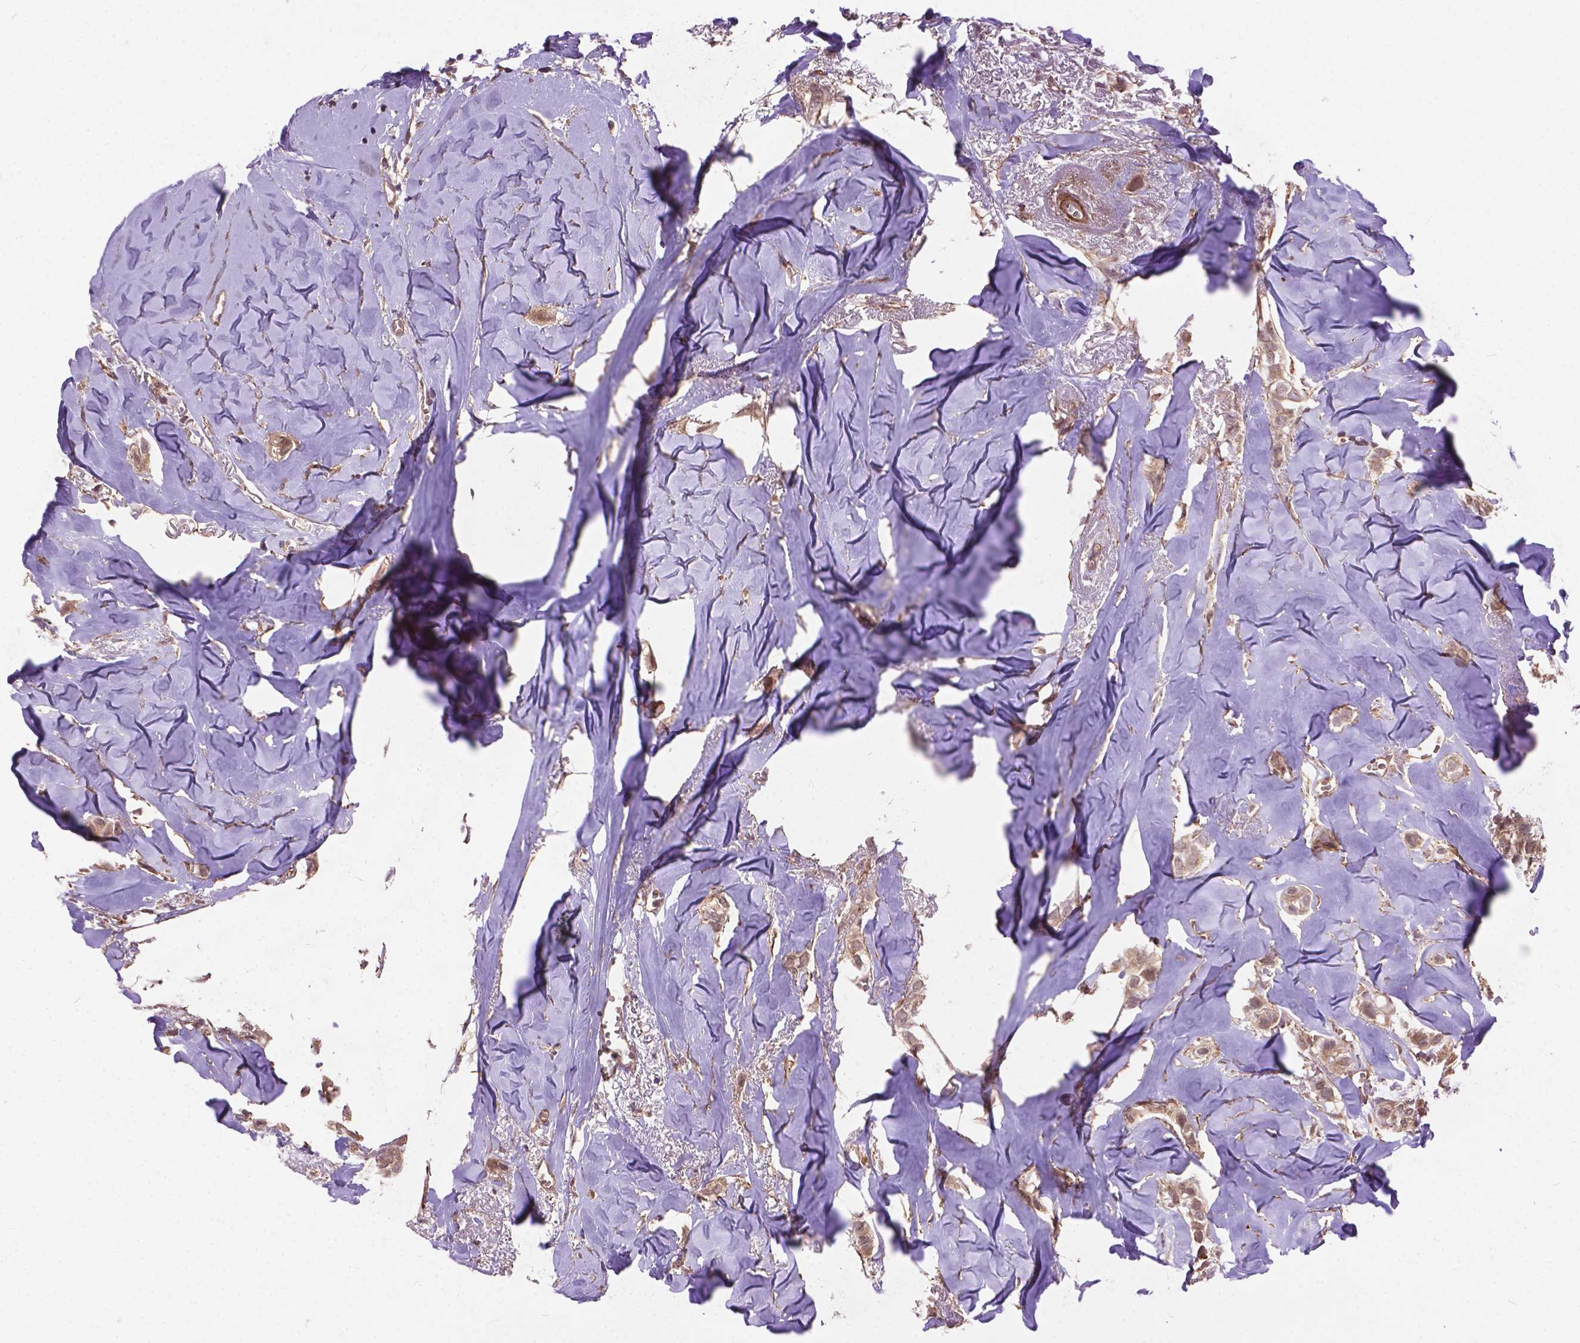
{"staining": {"intensity": "moderate", "quantity": ">75%", "location": "cytoplasmic/membranous"}, "tissue": "breast cancer", "cell_type": "Tumor cells", "image_type": "cancer", "snomed": [{"axis": "morphology", "description": "Duct carcinoma"}, {"axis": "topography", "description": "Breast"}], "caption": "Breast cancer (invasive ductal carcinoma) was stained to show a protein in brown. There is medium levels of moderate cytoplasmic/membranous expression in about >75% of tumor cells. The staining is performed using DAB (3,3'-diaminobenzidine) brown chromogen to label protein expression. The nuclei are counter-stained blue using hematoxylin.", "gene": "ZNF616", "patient": {"sex": "female", "age": 85}}